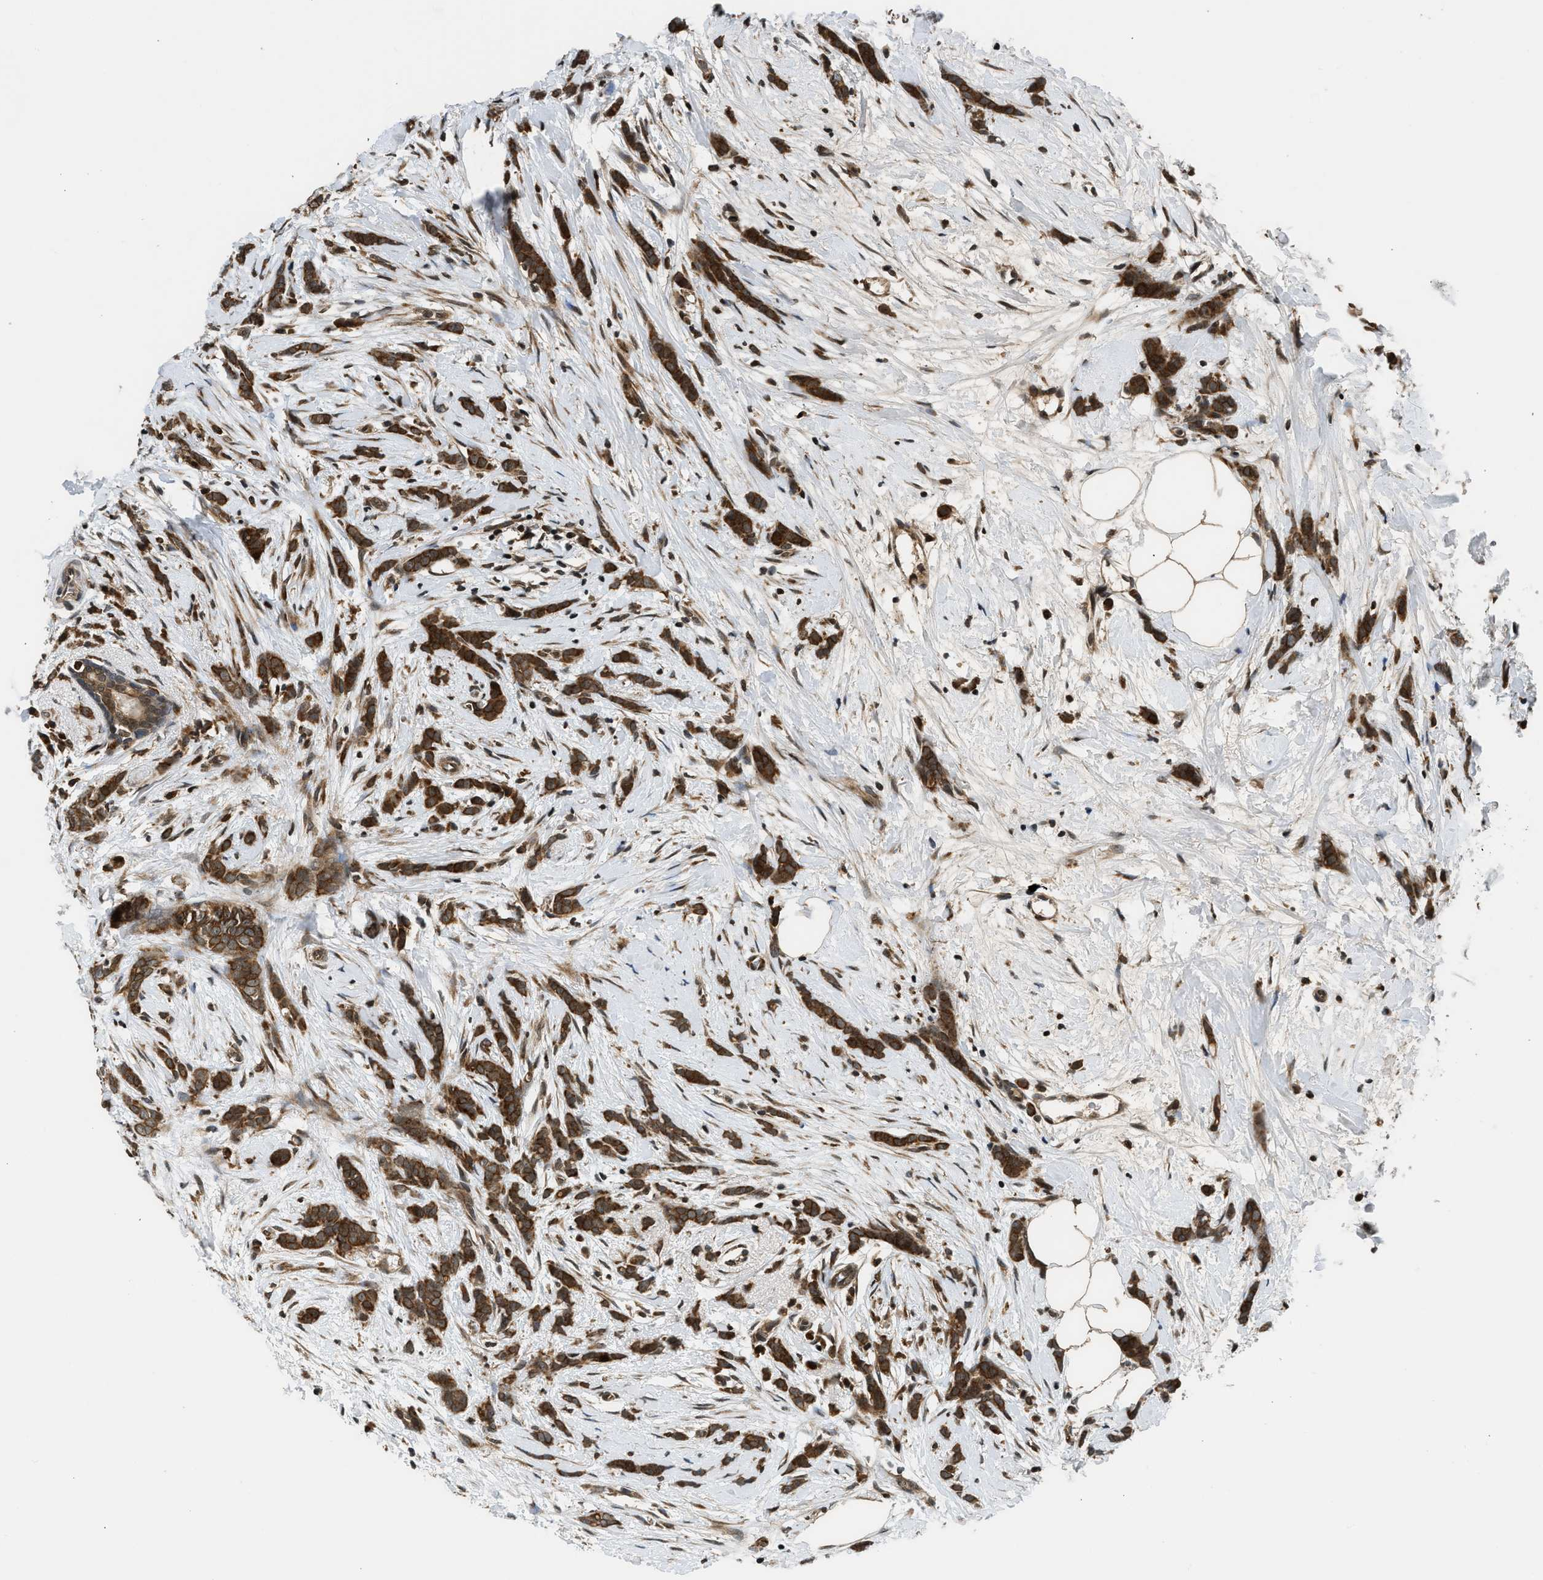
{"staining": {"intensity": "strong", "quantity": ">75%", "location": "cytoplasmic/membranous"}, "tissue": "breast cancer", "cell_type": "Tumor cells", "image_type": "cancer", "snomed": [{"axis": "morphology", "description": "Lobular carcinoma, in situ"}, {"axis": "morphology", "description": "Lobular carcinoma"}, {"axis": "topography", "description": "Breast"}], "caption": "Strong cytoplasmic/membranous positivity for a protein is identified in approximately >75% of tumor cells of breast lobular carcinoma in situ using IHC.", "gene": "RETREG3", "patient": {"sex": "female", "age": 41}}